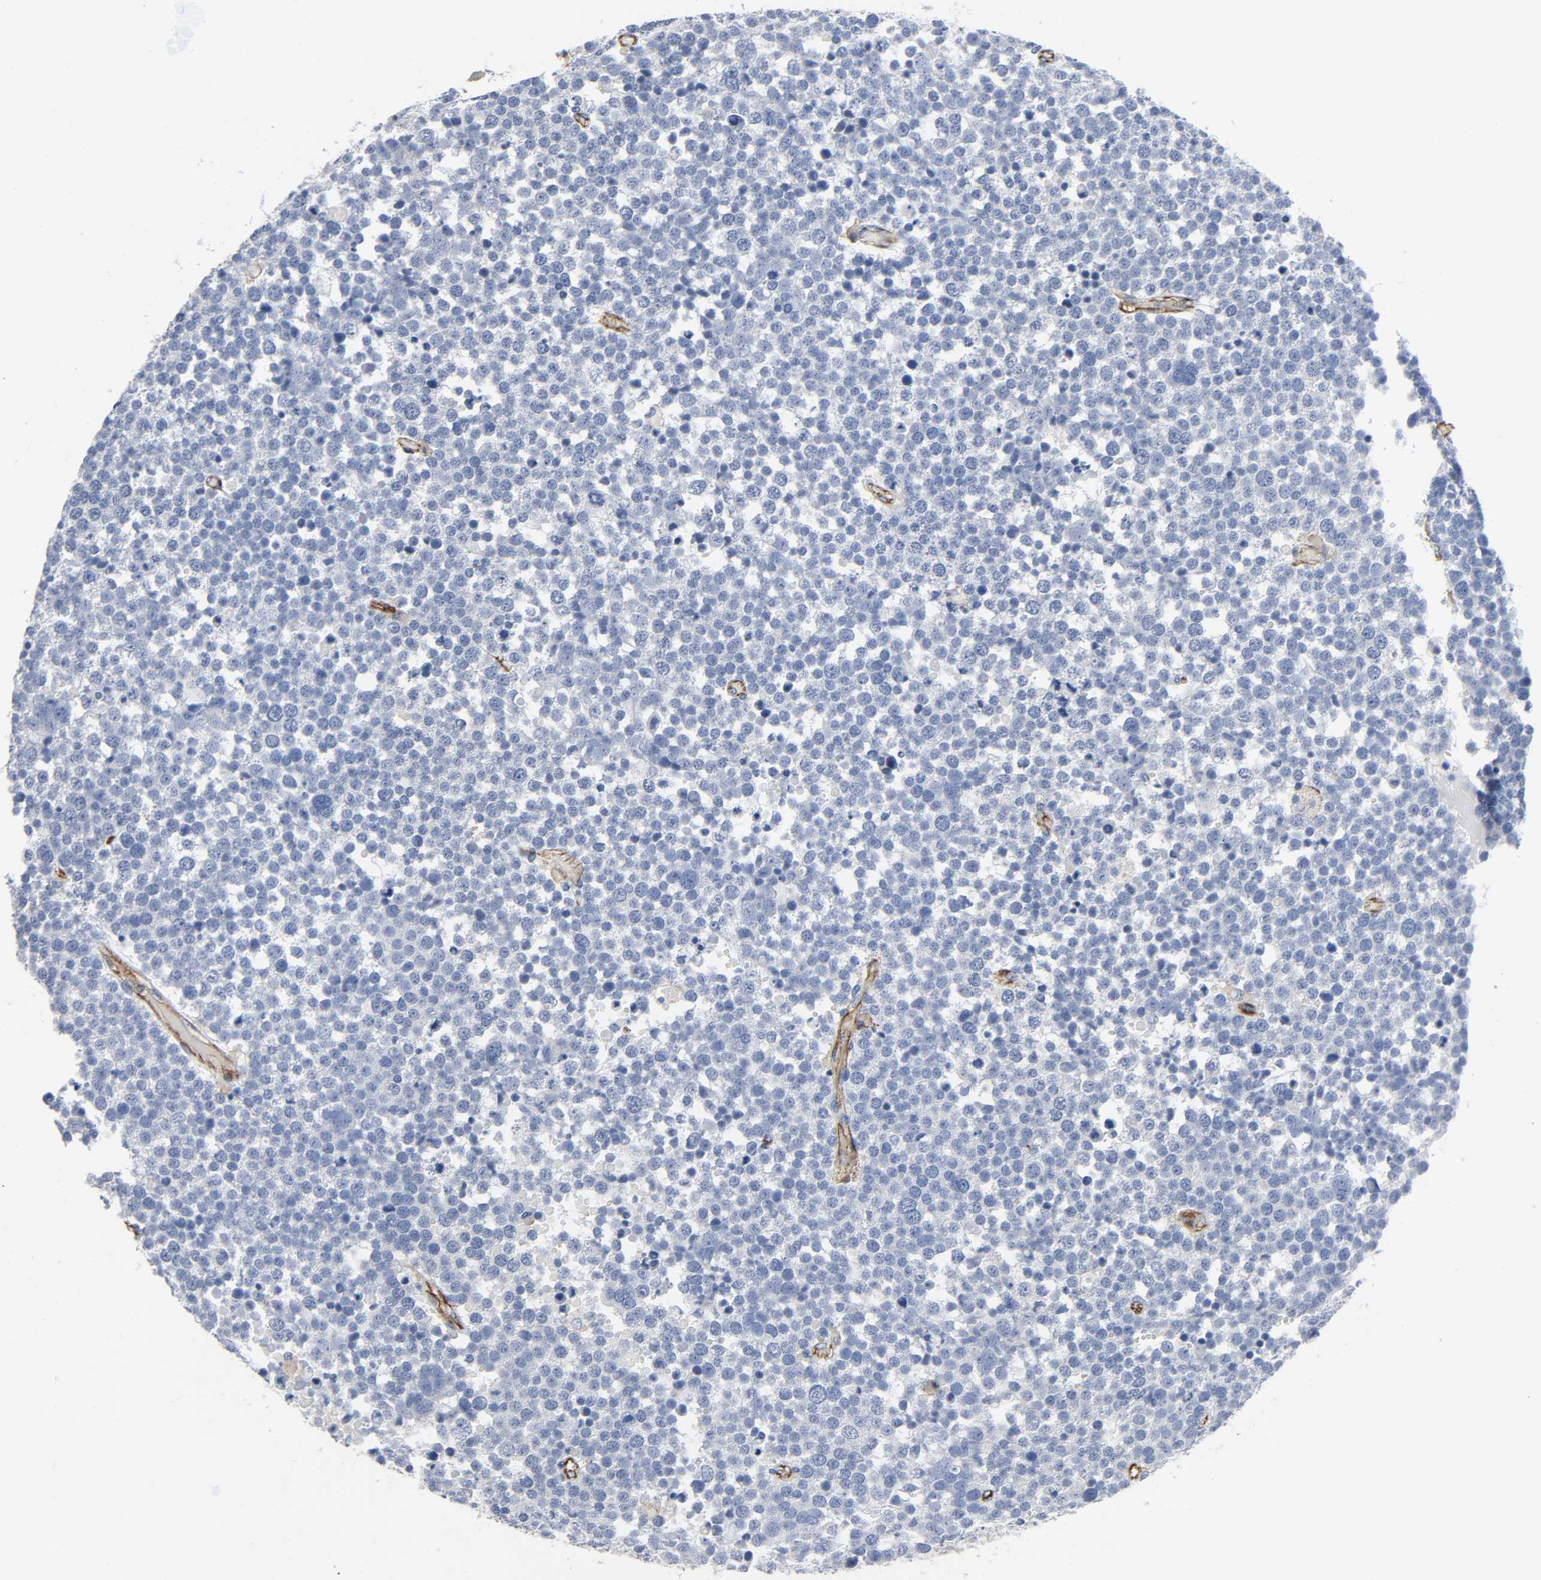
{"staining": {"intensity": "negative", "quantity": "none", "location": "none"}, "tissue": "testis cancer", "cell_type": "Tumor cells", "image_type": "cancer", "snomed": [{"axis": "morphology", "description": "Seminoma, NOS"}, {"axis": "topography", "description": "Testis"}], "caption": "Histopathology image shows no protein expression in tumor cells of testis cancer (seminoma) tissue.", "gene": "PECAM1", "patient": {"sex": "male", "age": 71}}